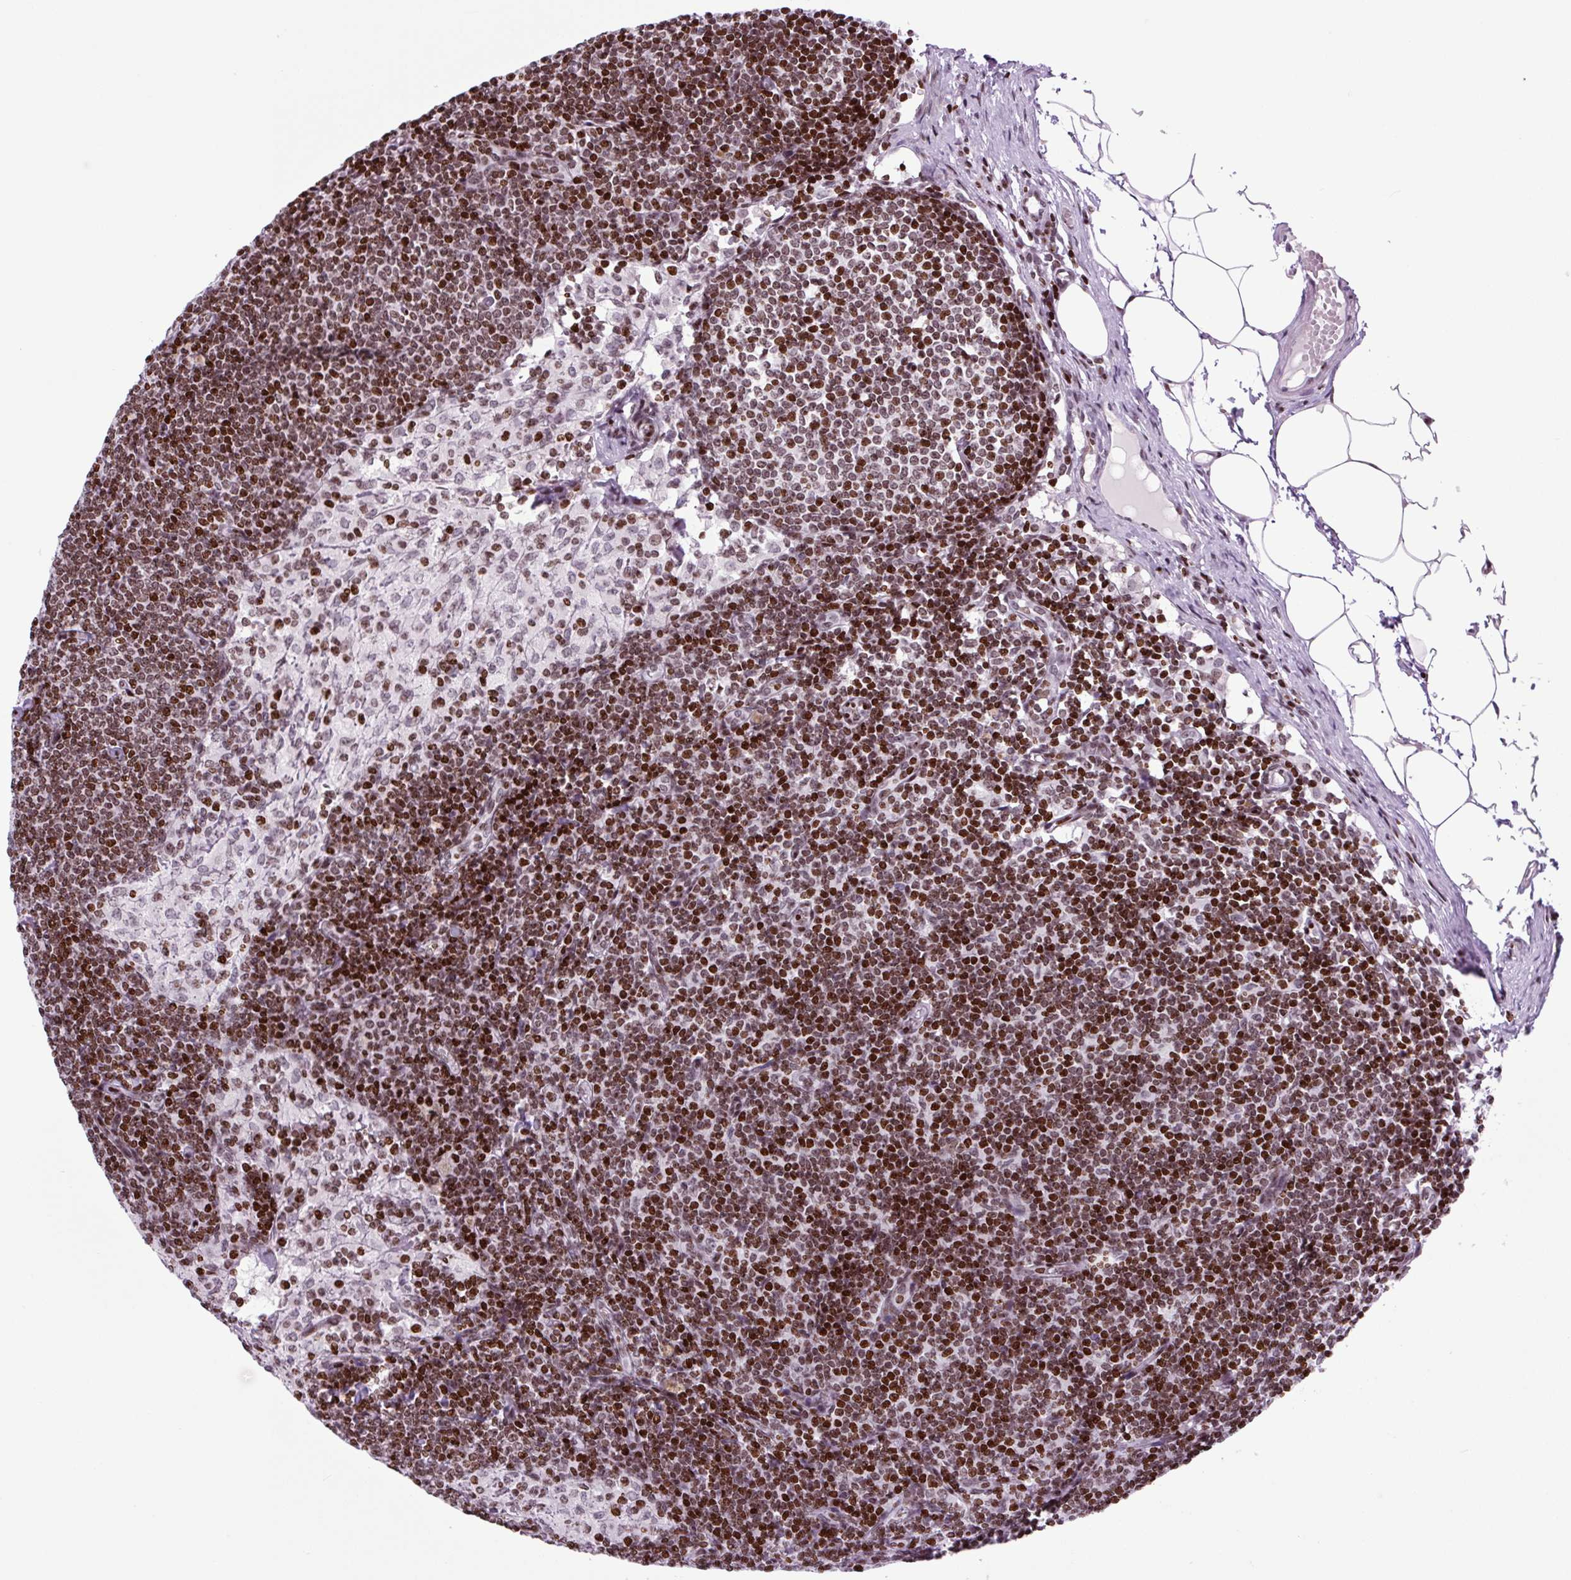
{"staining": {"intensity": "strong", "quantity": ">75%", "location": "nuclear"}, "tissue": "lymph node", "cell_type": "Germinal center cells", "image_type": "normal", "snomed": [{"axis": "morphology", "description": "Normal tissue, NOS"}, {"axis": "topography", "description": "Lymph node"}], "caption": "Protein staining demonstrates strong nuclear positivity in approximately >75% of germinal center cells in benign lymph node. Using DAB (brown) and hematoxylin (blue) stains, captured at high magnification using brightfield microscopy.", "gene": "H1", "patient": {"sex": "male", "age": 49}}